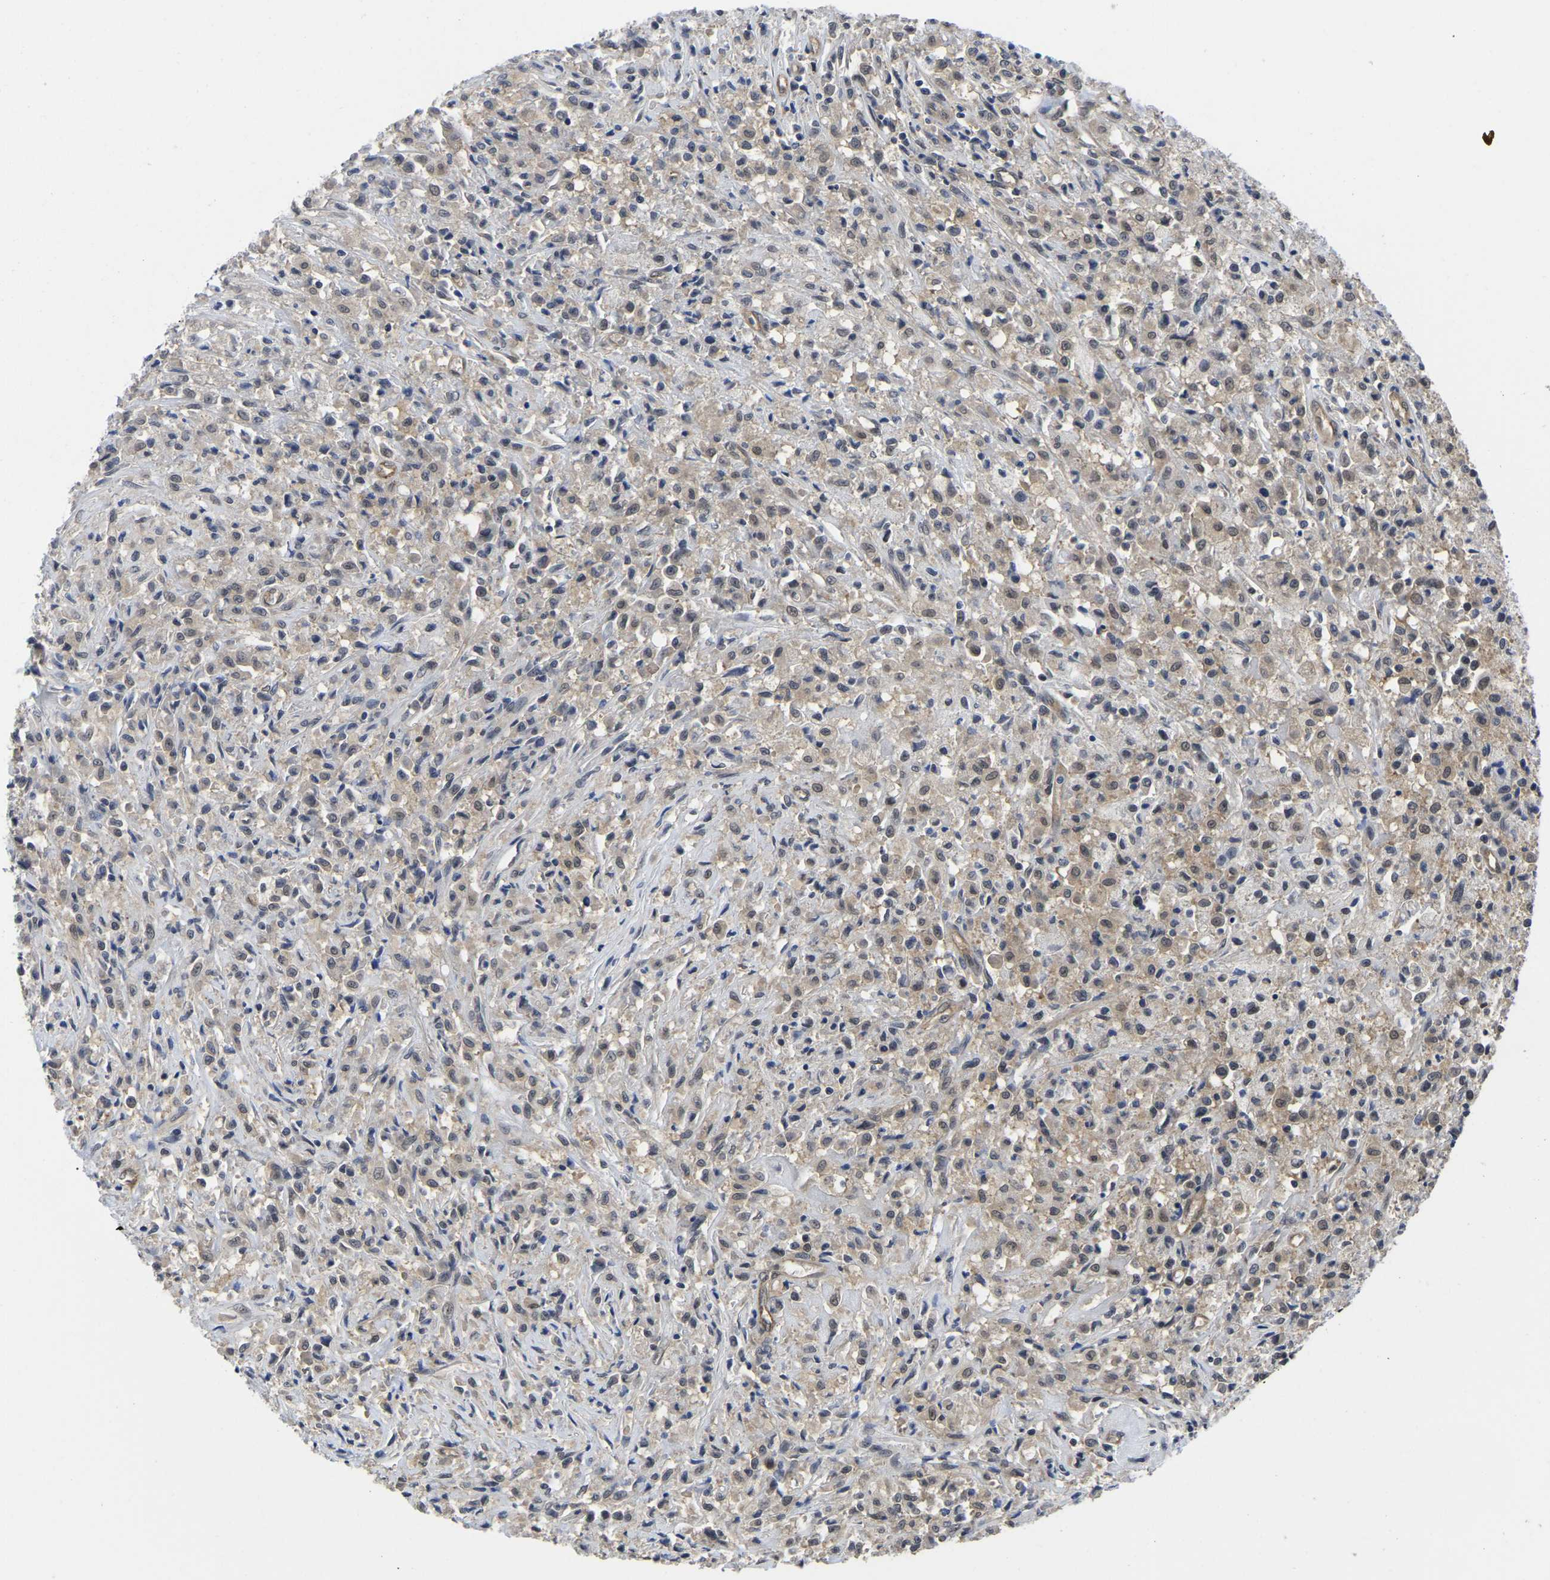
{"staining": {"intensity": "weak", "quantity": ">75%", "location": "cytoplasmic/membranous,nuclear"}, "tissue": "testis cancer", "cell_type": "Tumor cells", "image_type": "cancer", "snomed": [{"axis": "morphology", "description": "Carcinoma, Embryonal, NOS"}, {"axis": "topography", "description": "Testis"}], "caption": "A histopathology image of human embryonal carcinoma (testis) stained for a protein shows weak cytoplasmic/membranous and nuclear brown staining in tumor cells.", "gene": "MCOLN2", "patient": {"sex": "male", "age": 2}}